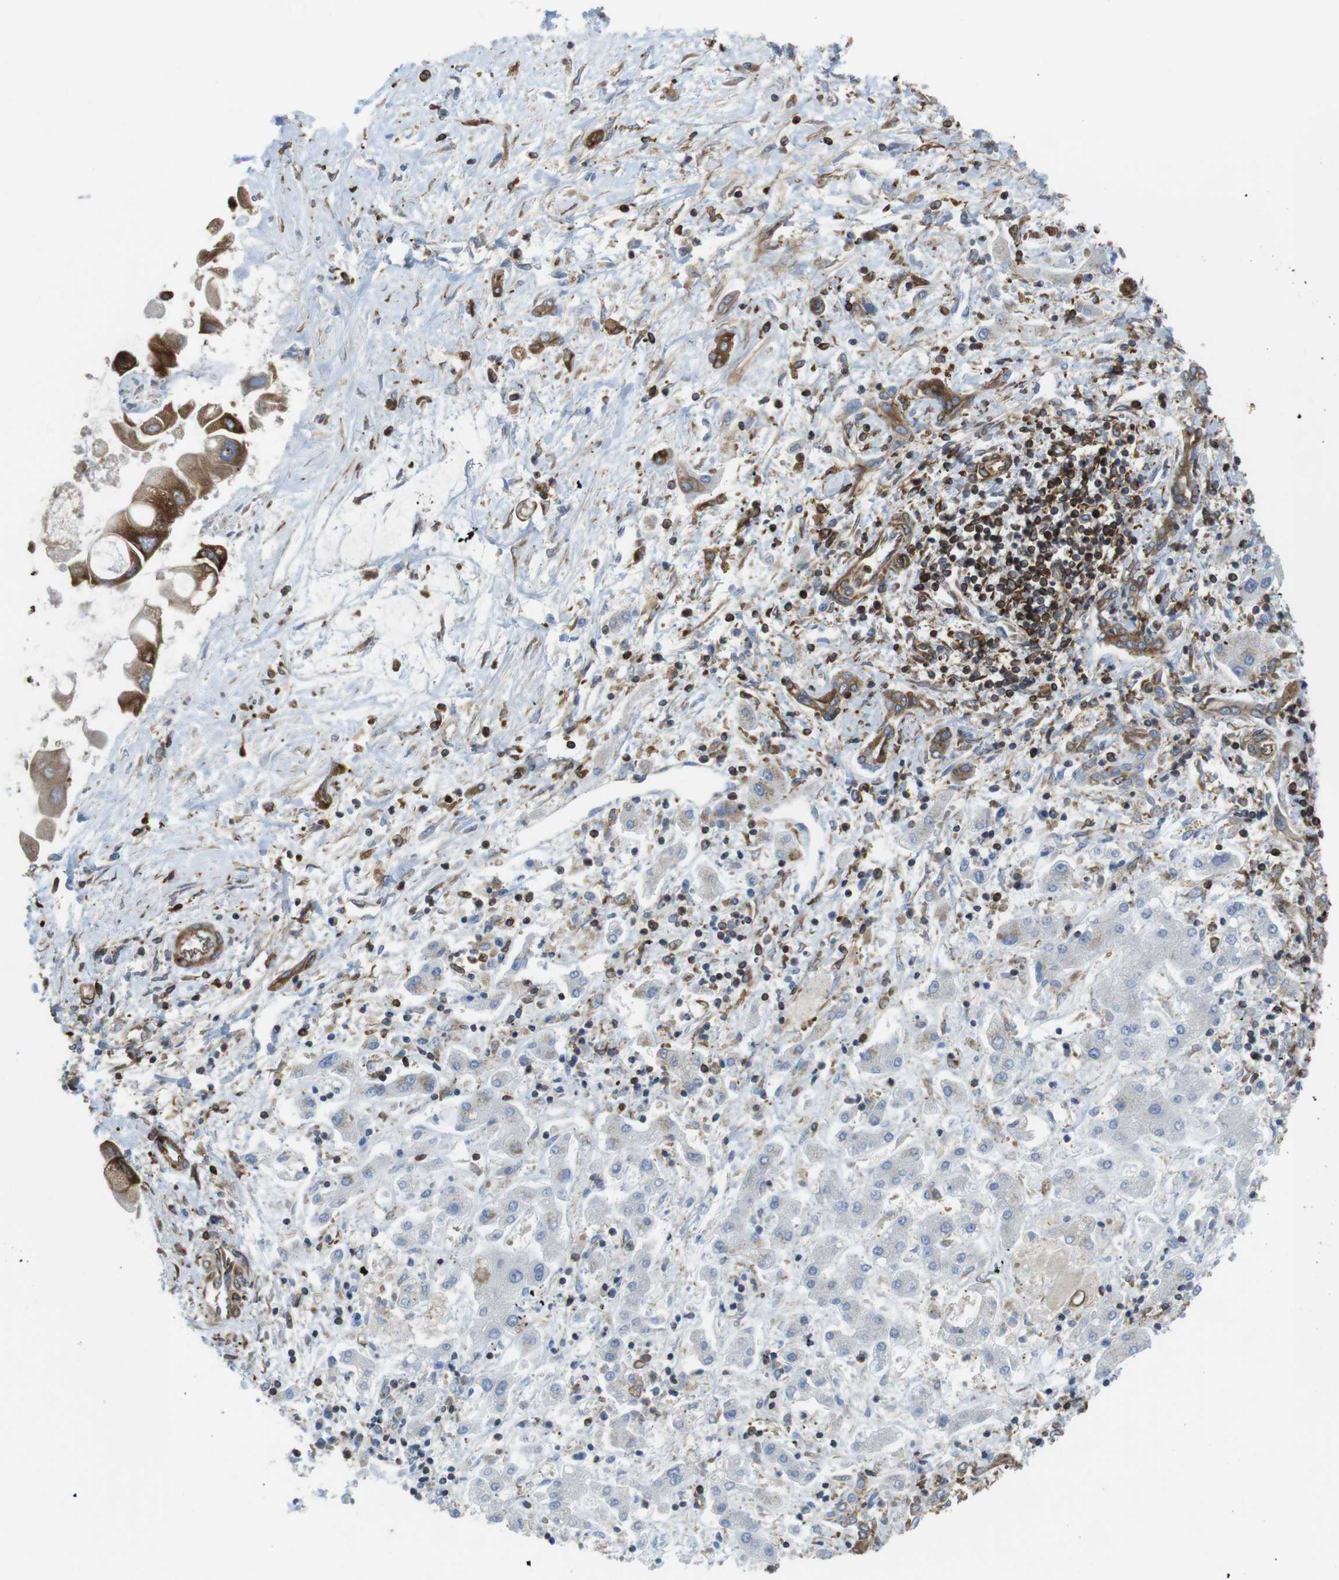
{"staining": {"intensity": "strong", "quantity": ">75%", "location": "cytoplasmic/membranous"}, "tissue": "liver cancer", "cell_type": "Tumor cells", "image_type": "cancer", "snomed": [{"axis": "morphology", "description": "Cholangiocarcinoma"}, {"axis": "topography", "description": "Liver"}], "caption": "Strong cytoplasmic/membranous positivity for a protein is appreciated in about >75% of tumor cells of cholangiocarcinoma (liver) using immunohistochemistry (IHC).", "gene": "ARL6IP5", "patient": {"sex": "male", "age": 50}}